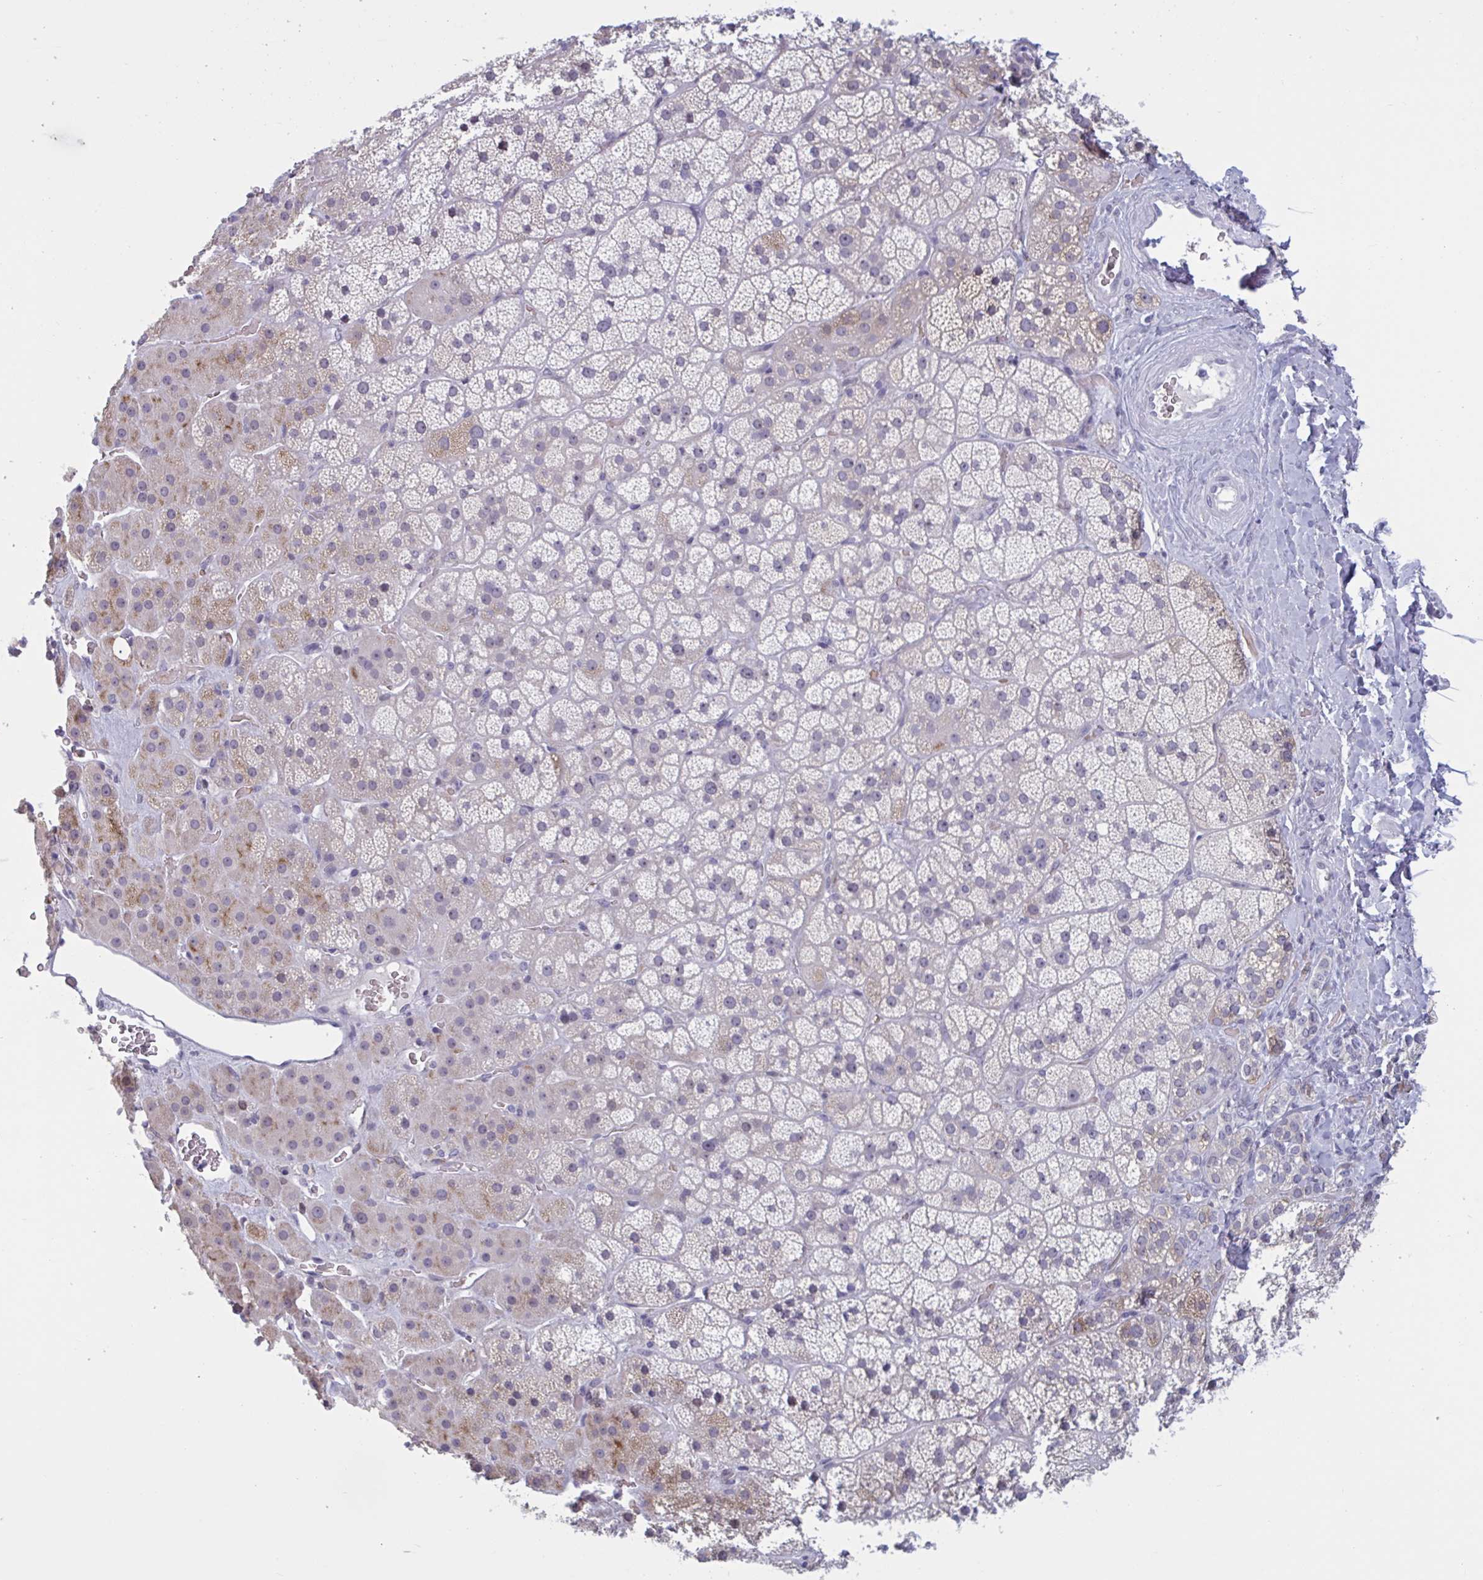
{"staining": {"intensity": "moderate", "quantity": "<25%", "location": "cytoplasmic/membranous"}, "tissue": "adrenal gland", "cell_type": "Glandular cells", "image_type": "normal", "snomed": [{"axis": "morphology", "description": "Normal tissue, NOS"}, {"axis": "topography", "description": "Adrenal gland"}], "caption": "The immunohistochemical stain labels moderate cytoplasmic/membranous staining in glandular cells of unremarkable adrenal gland. (brown staining indicates protein expression, while blue staining denotes nuclei).", "gene": "HSD11B2", "patient": {"sex": "male", "age": 57}}